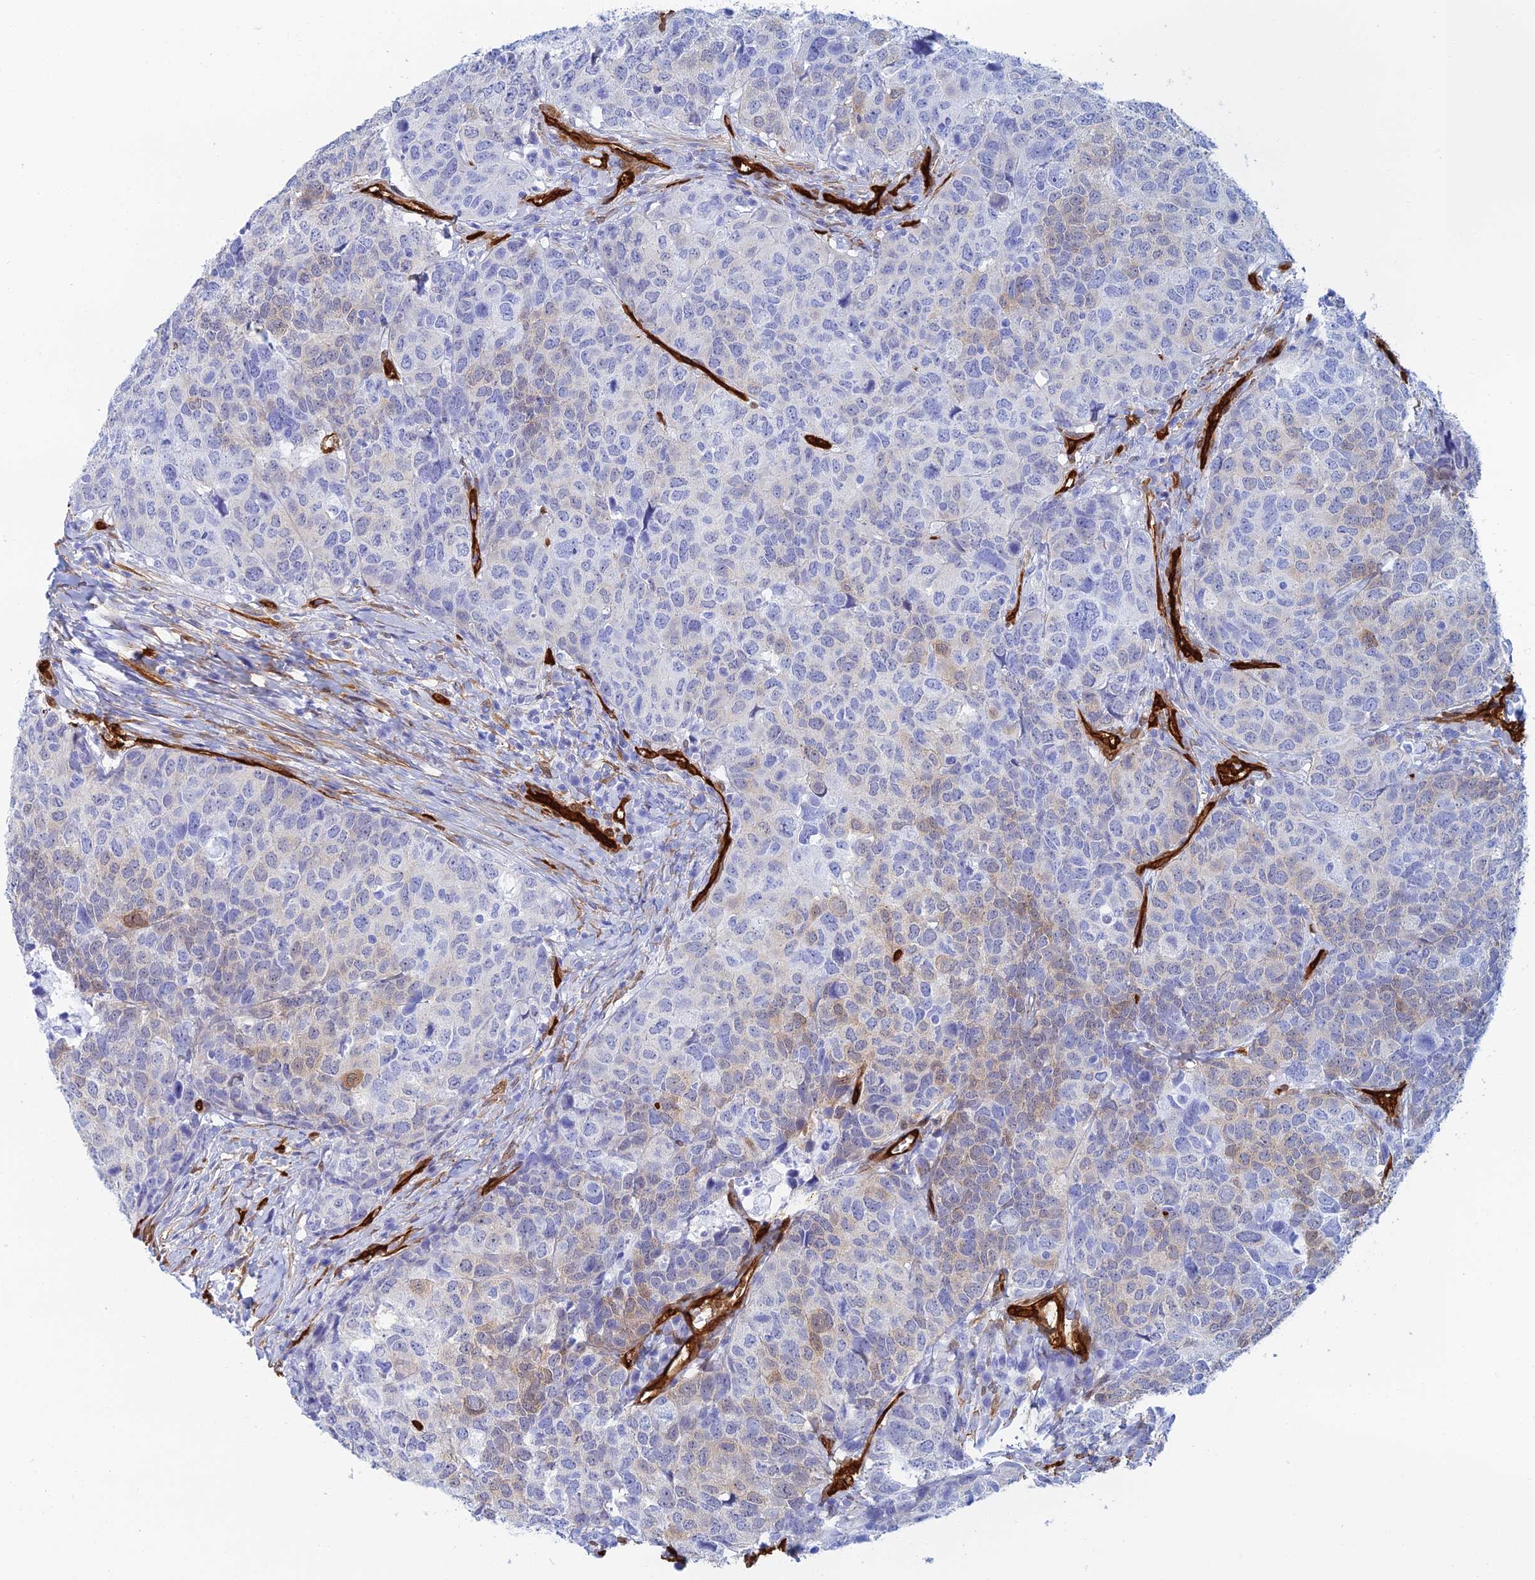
{"staining": {"intensity": "moderate", "quantity": "<25%", "location": "cytoplasmic/membranous"}, "tissue": "head and neck cancer", "cell_type": "Tumor cells", "image_type": "cancer", "snomed": [{"axis": "morphology", "description": "Squamous cell carcinoma, NOS"}, {"axis": "topography", "description": "Head-Neck"}], "caption": "Human head and neck squamous cell carcinoma stained for a protein (brown) demonstrates moderate cytoplasmic/membranous positive positivity in about <25% of tumor cells.", "gene": "CRIP2", "patient": {"sex": "male", "age": 66}}